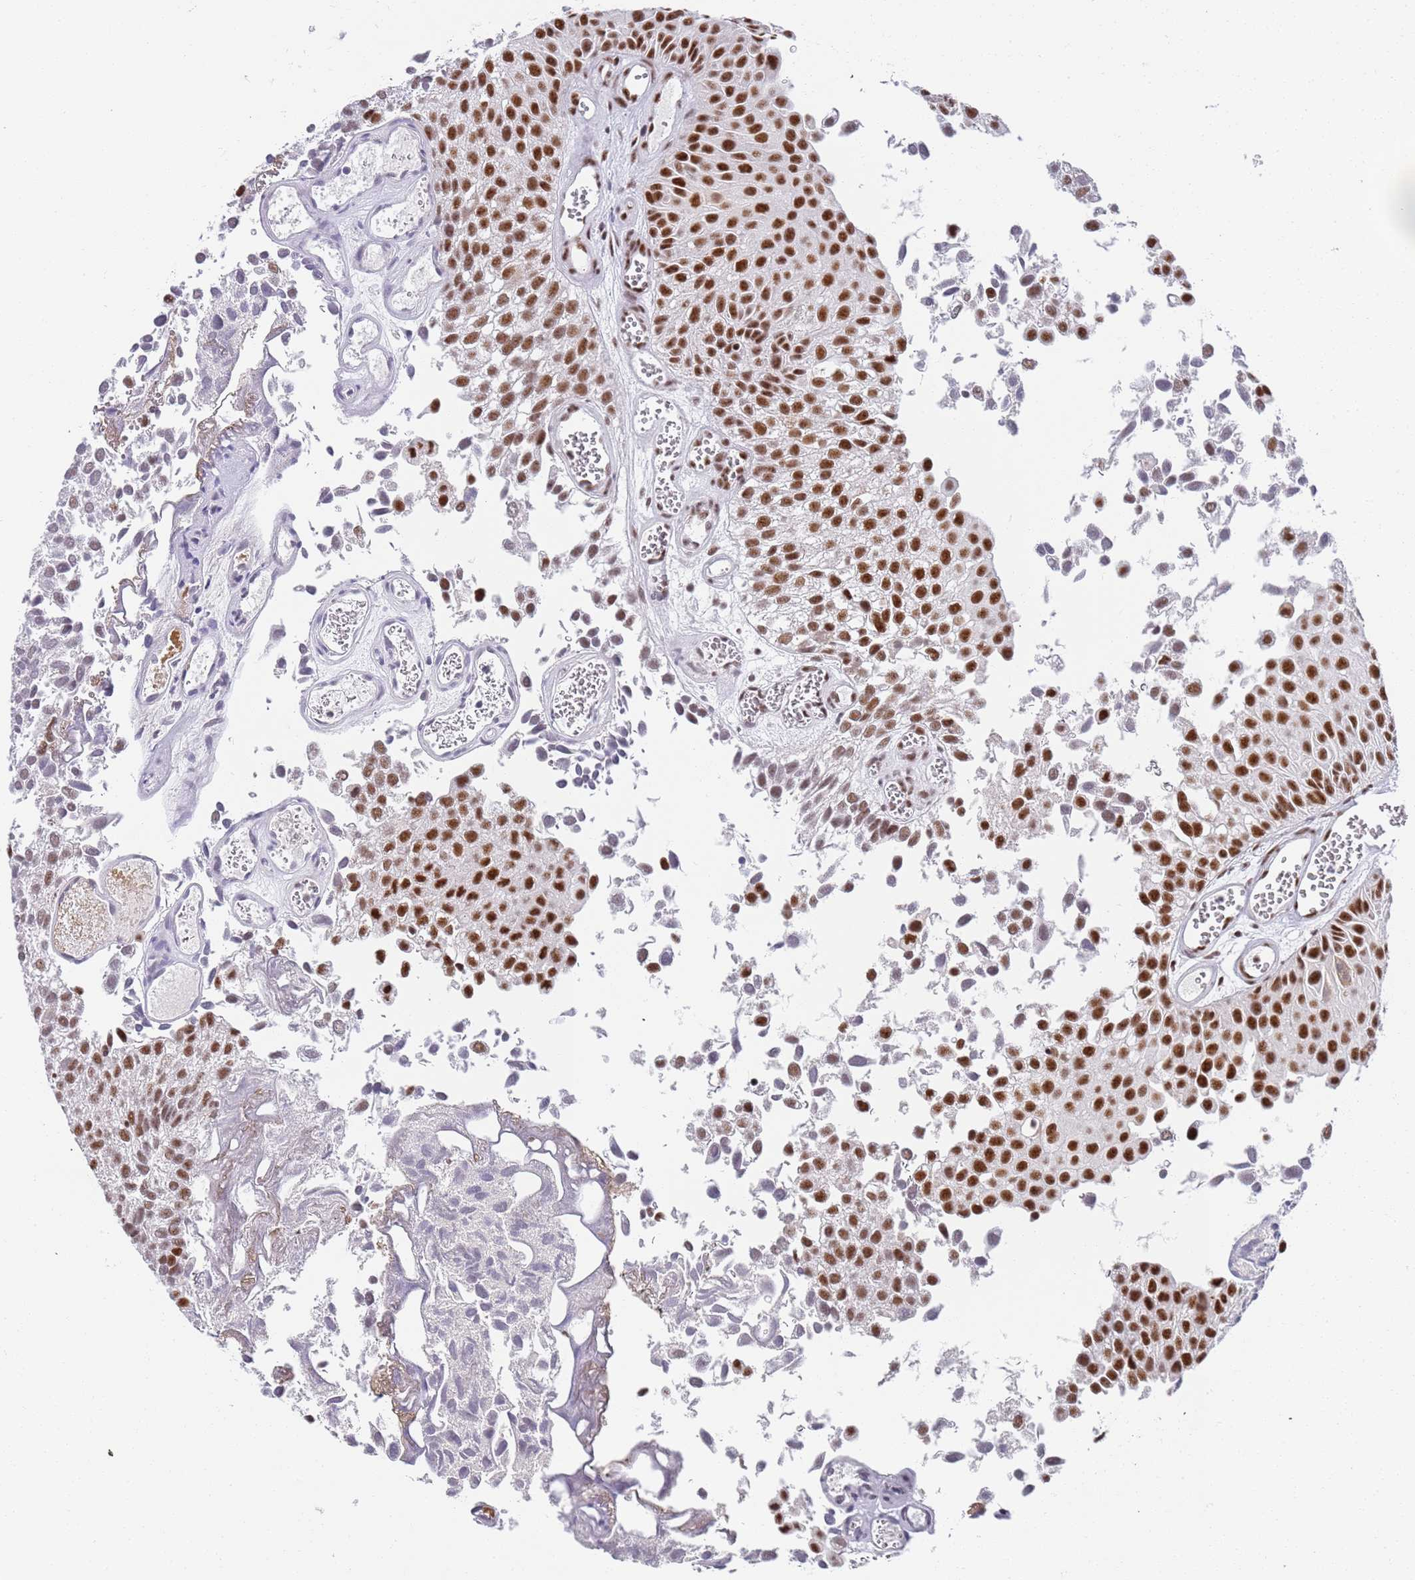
{"staining": {"intensity": "strong", "quantity": ">75%", "location": "nuclear"}, "tissue": "urothelial cancer", "cell_type": "Tumor cells", "image_type": "cancer", "snomed": [{"axis": "morphology", "description": "Urothelial carcinoma, Low grade"}, {"axis": "topography", "description": "Urinary bladder"}], "caption": "Immunohistochemical staining of human urothelial cancer displays high levels of strong nuclear expression in about >75% of tumor cells.", "gene": "AKAP8L", "patient": {"sex": "male", "age": 88}}